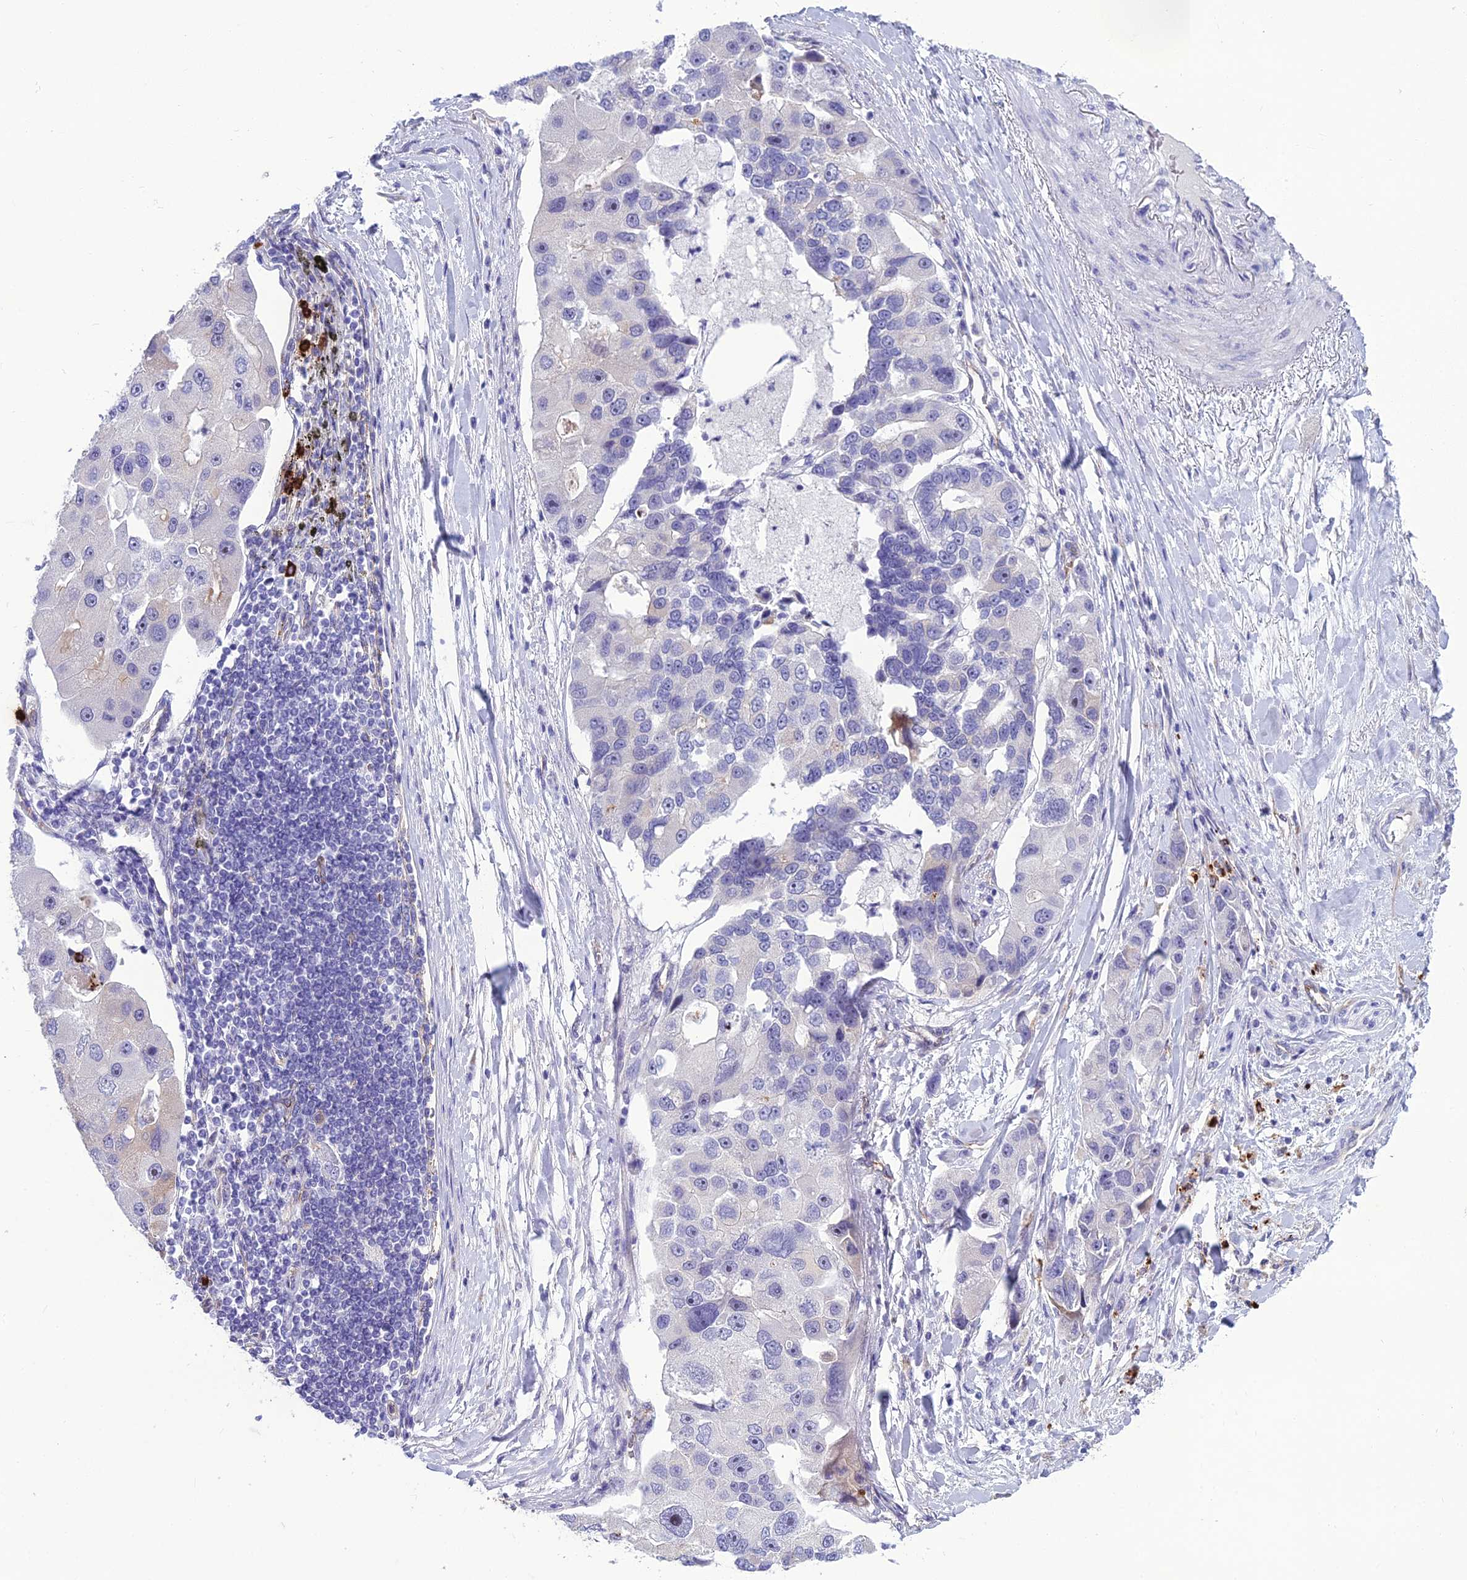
{"staining": {"intensity": "negative", "quantity": "none", "location": "none"}, "tissue": "lung cancer", "cell_type": "Tumor cells", "image_type": "cancer", "snomed": [{"axis": "morphology", "description": "Adenocarcinoma, NOS"}, {"axis": "topography", "description": "Lung"}], "caption": "Image shows no significant protein positivity in tumor cells of lung cancer.", "gene": "BBS7", "patient": {"sex": "female", "age": 54}}